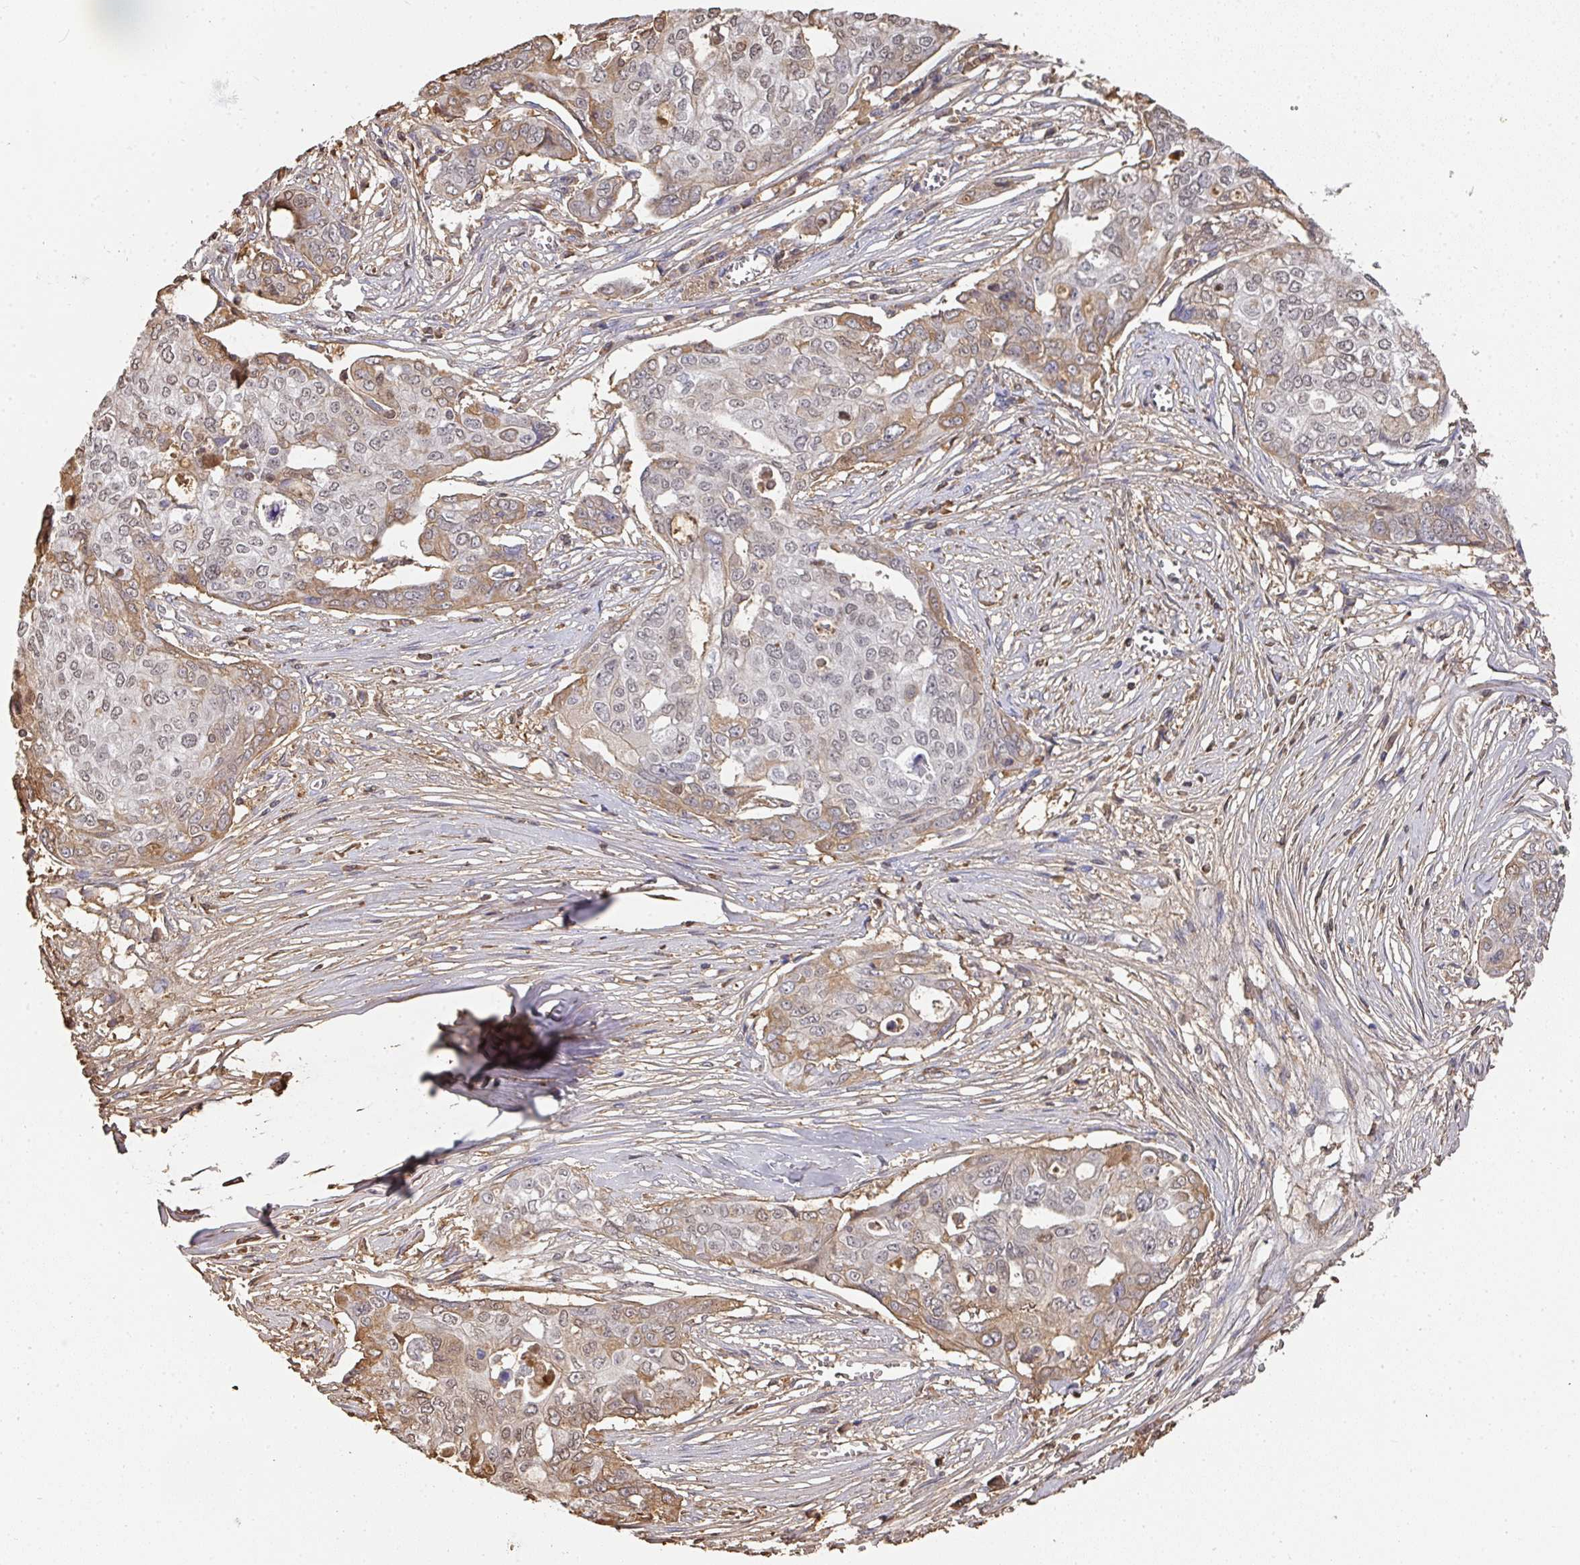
{"staining": {"intensity": "moderate", "quantity": "<25%", "location": "cytoplasmic/membranous"}, "tissue": "ovarian cancer", "cell_type": "Tumor cells", "image_type": "cancer", "snomed": [{"axis": "morphology", "description": "Carcinoma, endometroid"}, {"axis": "topography", "description": "Ovary"}], "caption": "Immunohistochemistry (IHC) micrograph of neoplastic tissue: ovarian cancer stained using IHC demonstrates low levels of moderate protein expression localized specifically in the cytoplasmic/membranous of tumor cells, appearing as a cytoplasmic/membranous brown color.", "gene": "ALB", "patient": {"sex": "female", "age": 70}}